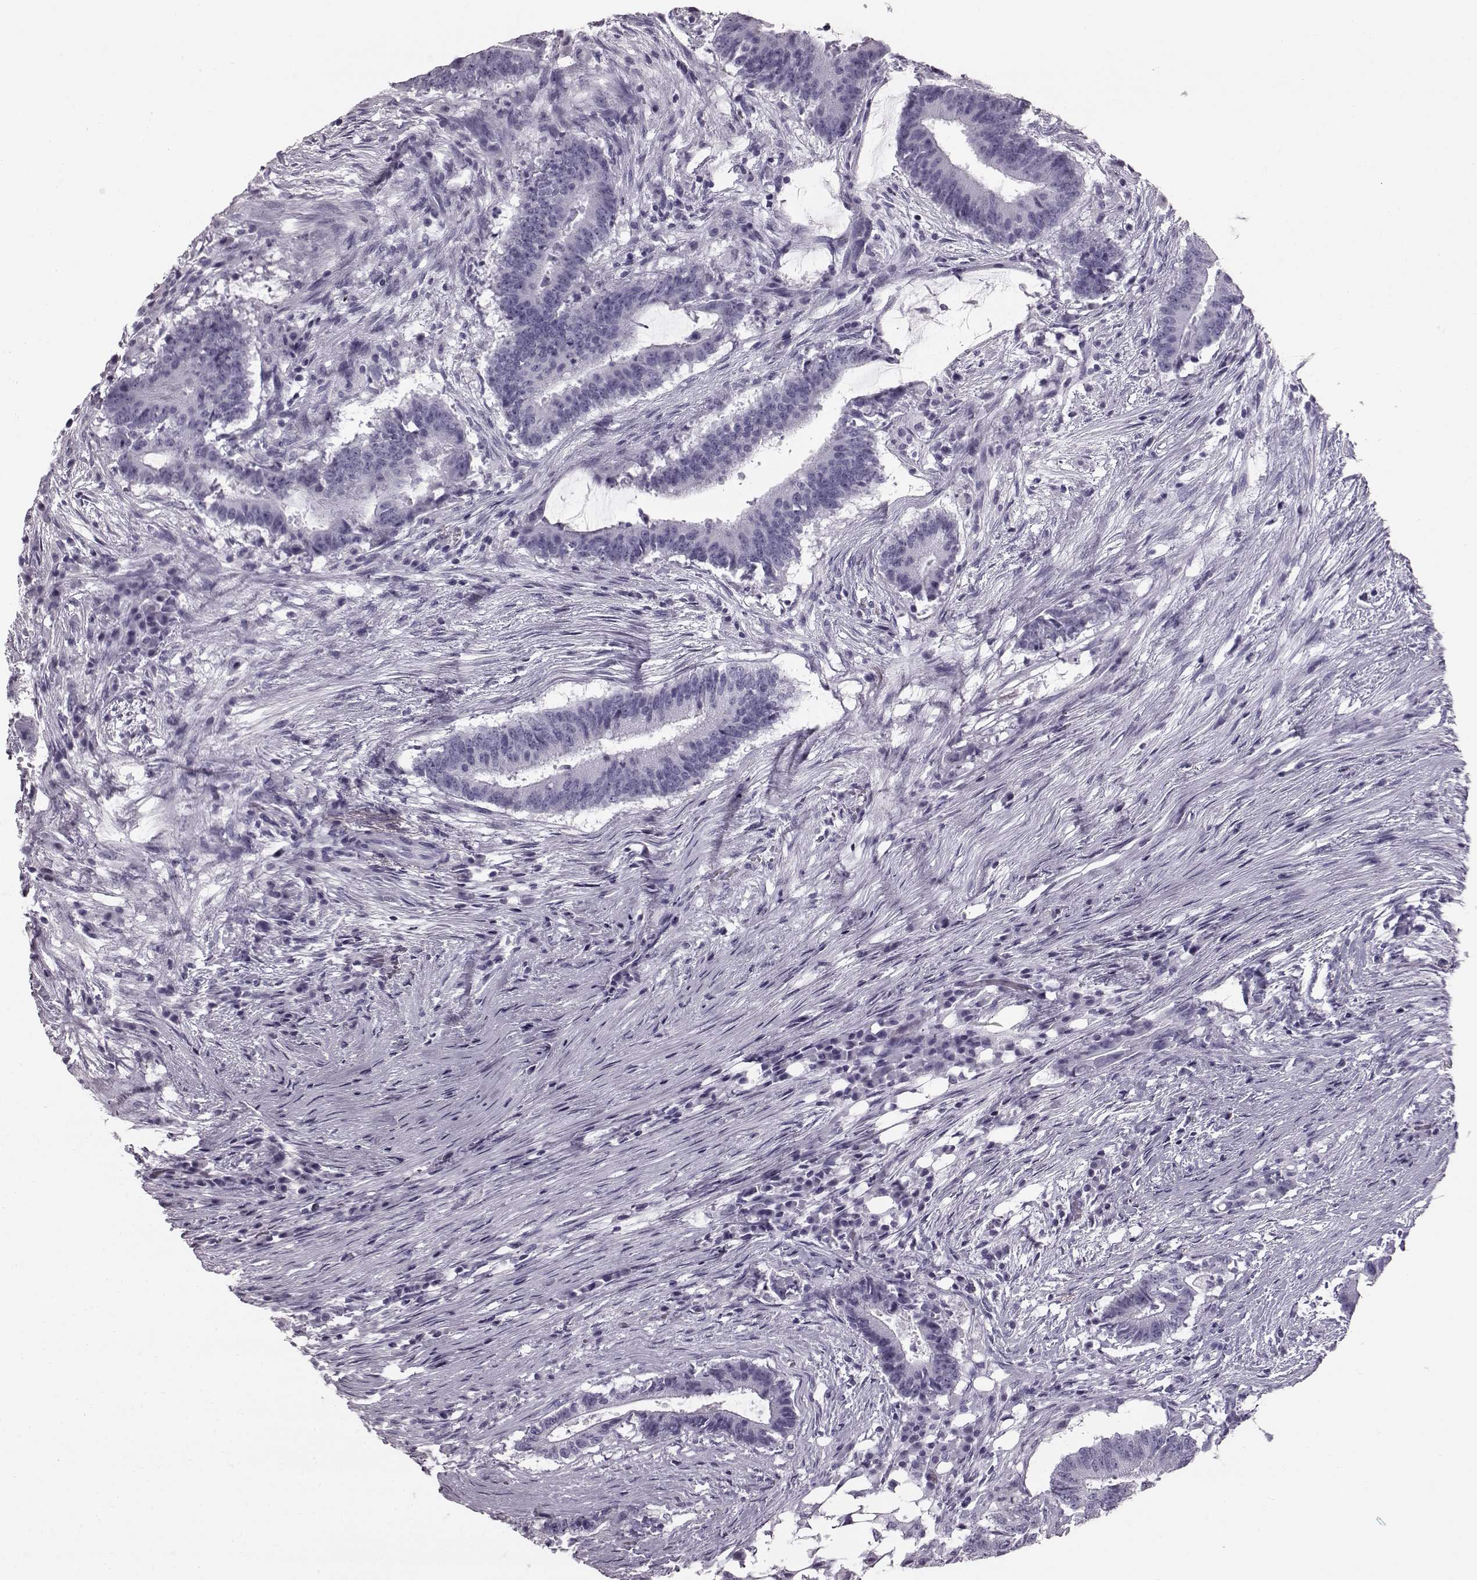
{"staining": {"intensity": "negative", "quantity": "none", "location": "none"}, "tissue": "colorectal cancer", "cell_type": "Tumor cells", "image_type": "cancer", "snomed": [{"axis": "morphology", "description": "Adenocarcinoma, NOS"}, {"axis": "topography", "description": "Colon"}], "caption": "DAB (3,3'-diaminobenzidine) immunohistochemical staining of colorectal adenocarcinoma displays no significant expression in tumor cells.", "gene": "TCHHL1", "patient": {"sex": "female", "age": 43}}